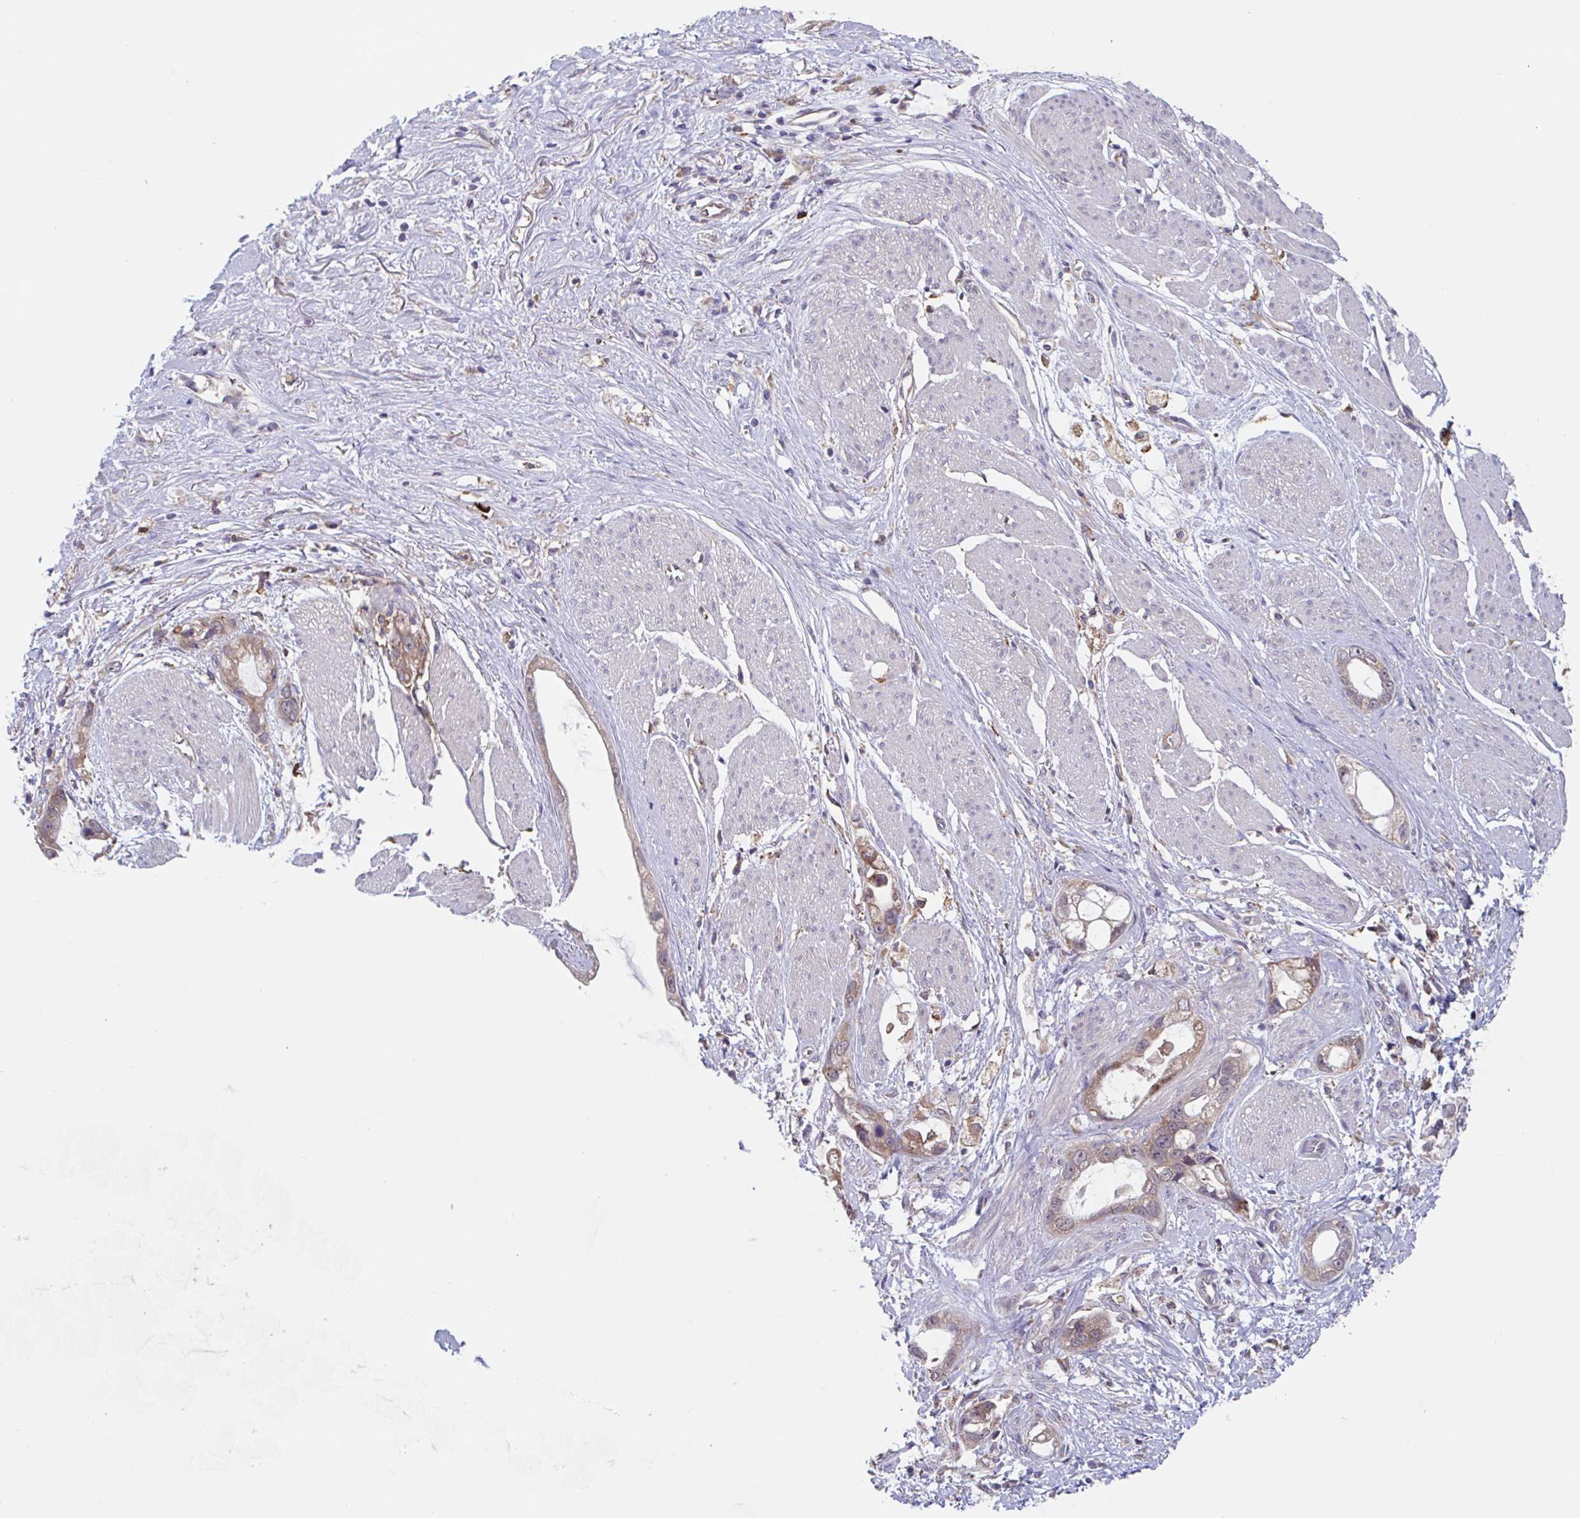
{"staining": {"intensity": "moderate", "quantity": ">75%", "location": "cytoplasmic/membranous"}, "tissue": "stomach cancer", "cell_type": "Tumor cells", "image_type": "cancer", "snomed": [{"axis": "morphology", "description": "Adenocarcinoma, NOS"}, {"axis": "topography", "description": "Stomach"}], "caption": "An image of human stomach cancer stained for a protein reveals moderate cytoplasmic/membranous brown staining in tumor cells.", "gene": "SNX8", "patient": {"sex": "male", "age": 55}}